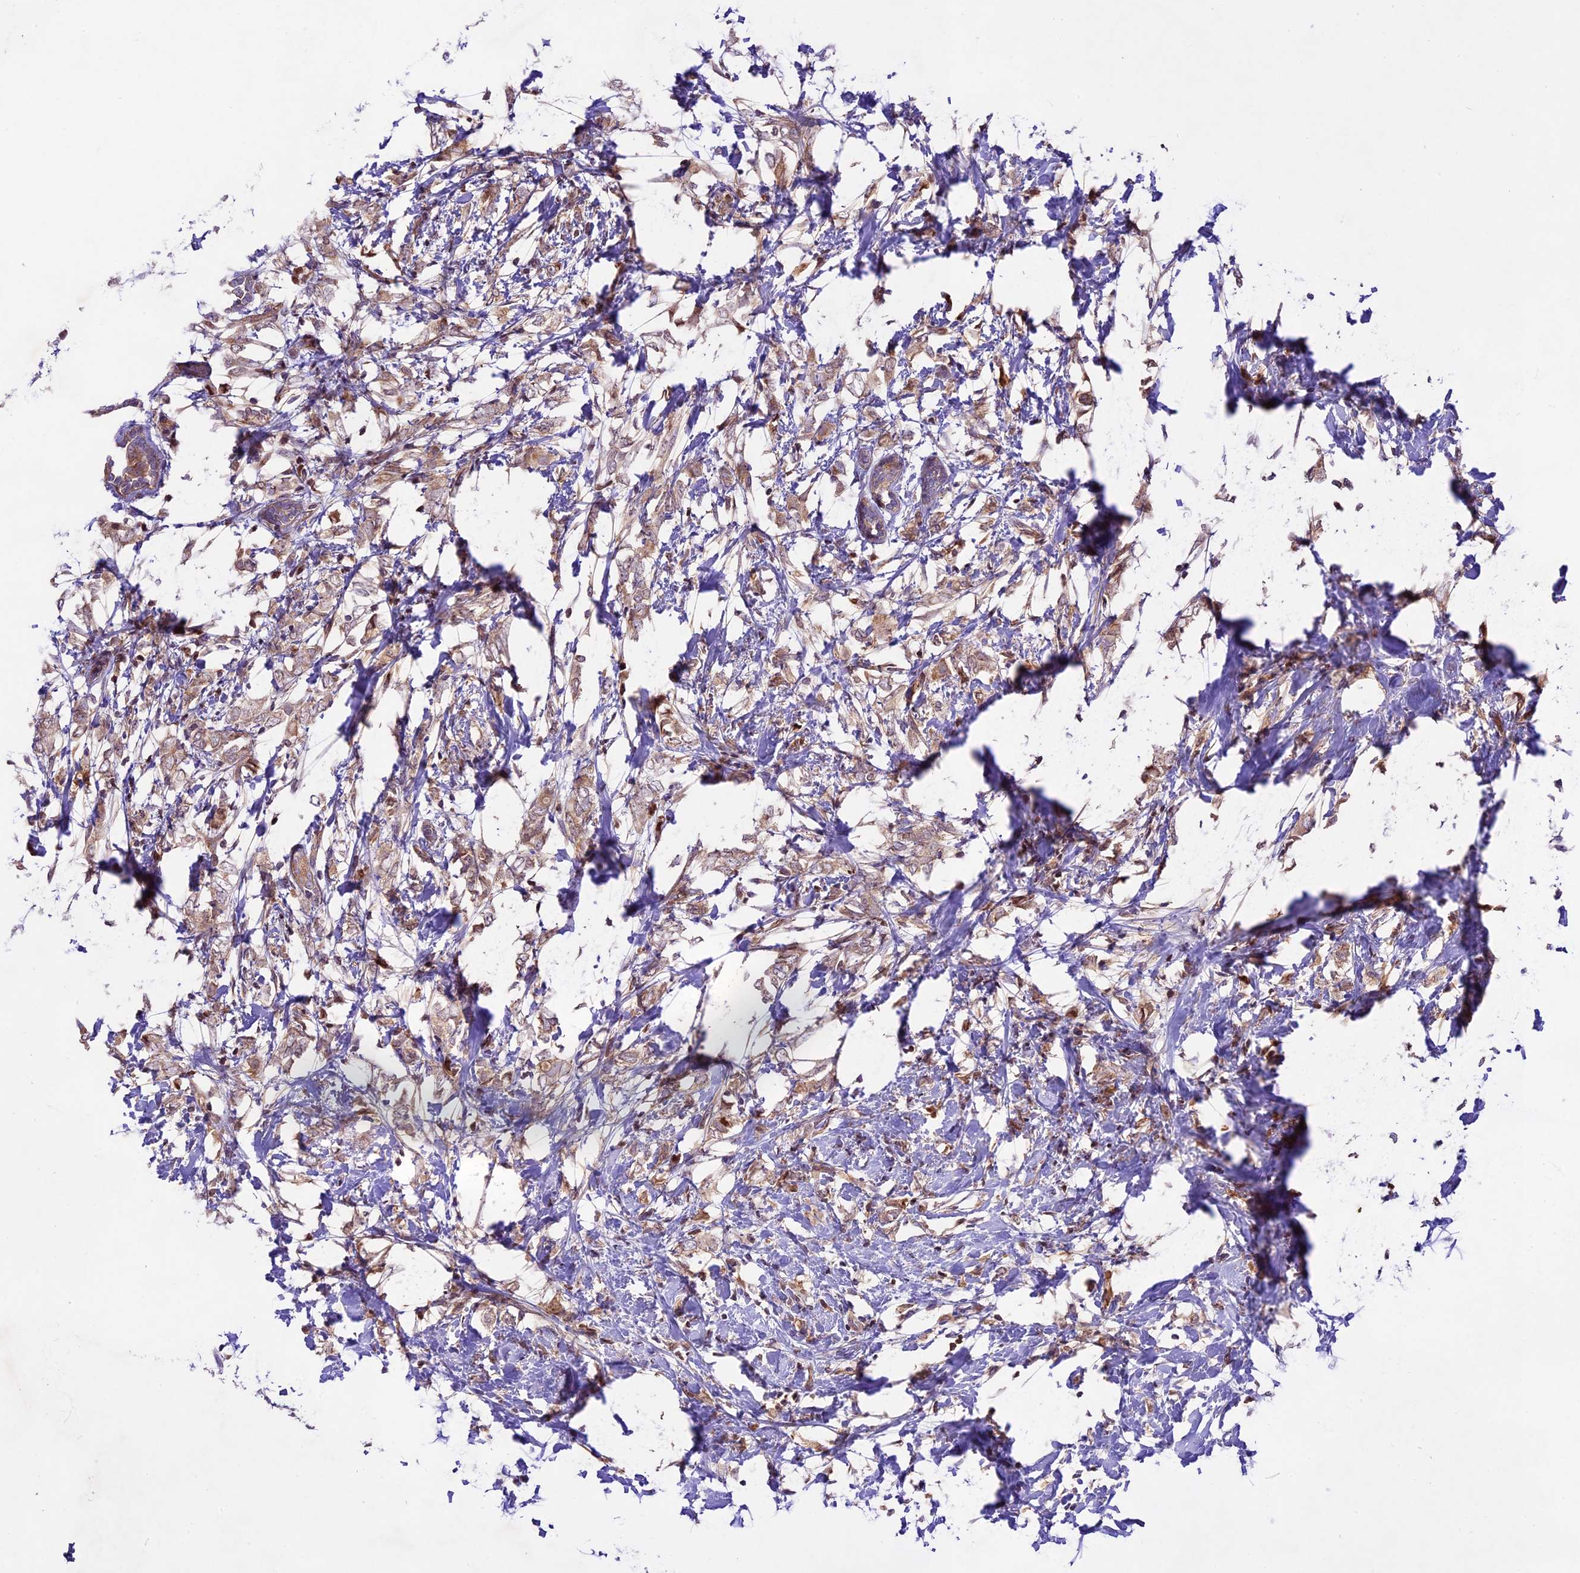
{"staining": {"intensity": "weak", "quantity": ">75%", "location": "cytoplasmic/membranous"}, "tissue": "breast cancer", "cell_type": "Tumor cells", "image_type": "cancer", "snomed": [{"axis": "morphology", "description": "Normal tissue, NOS"}, {"axis": "morphology", "description": "Lobular carcinoma"}, {"axis": "topography", "description": "Breast"}], "caption": "Approximately >75% of tumor cells in human lobular carcinoma (breast) reveal weak cytoplasmic/membranous protein positivity as visualized by brown immunohistochemical staining.", "gene": "CCSER1", "patient": {"sex": "female", "age": 47}}